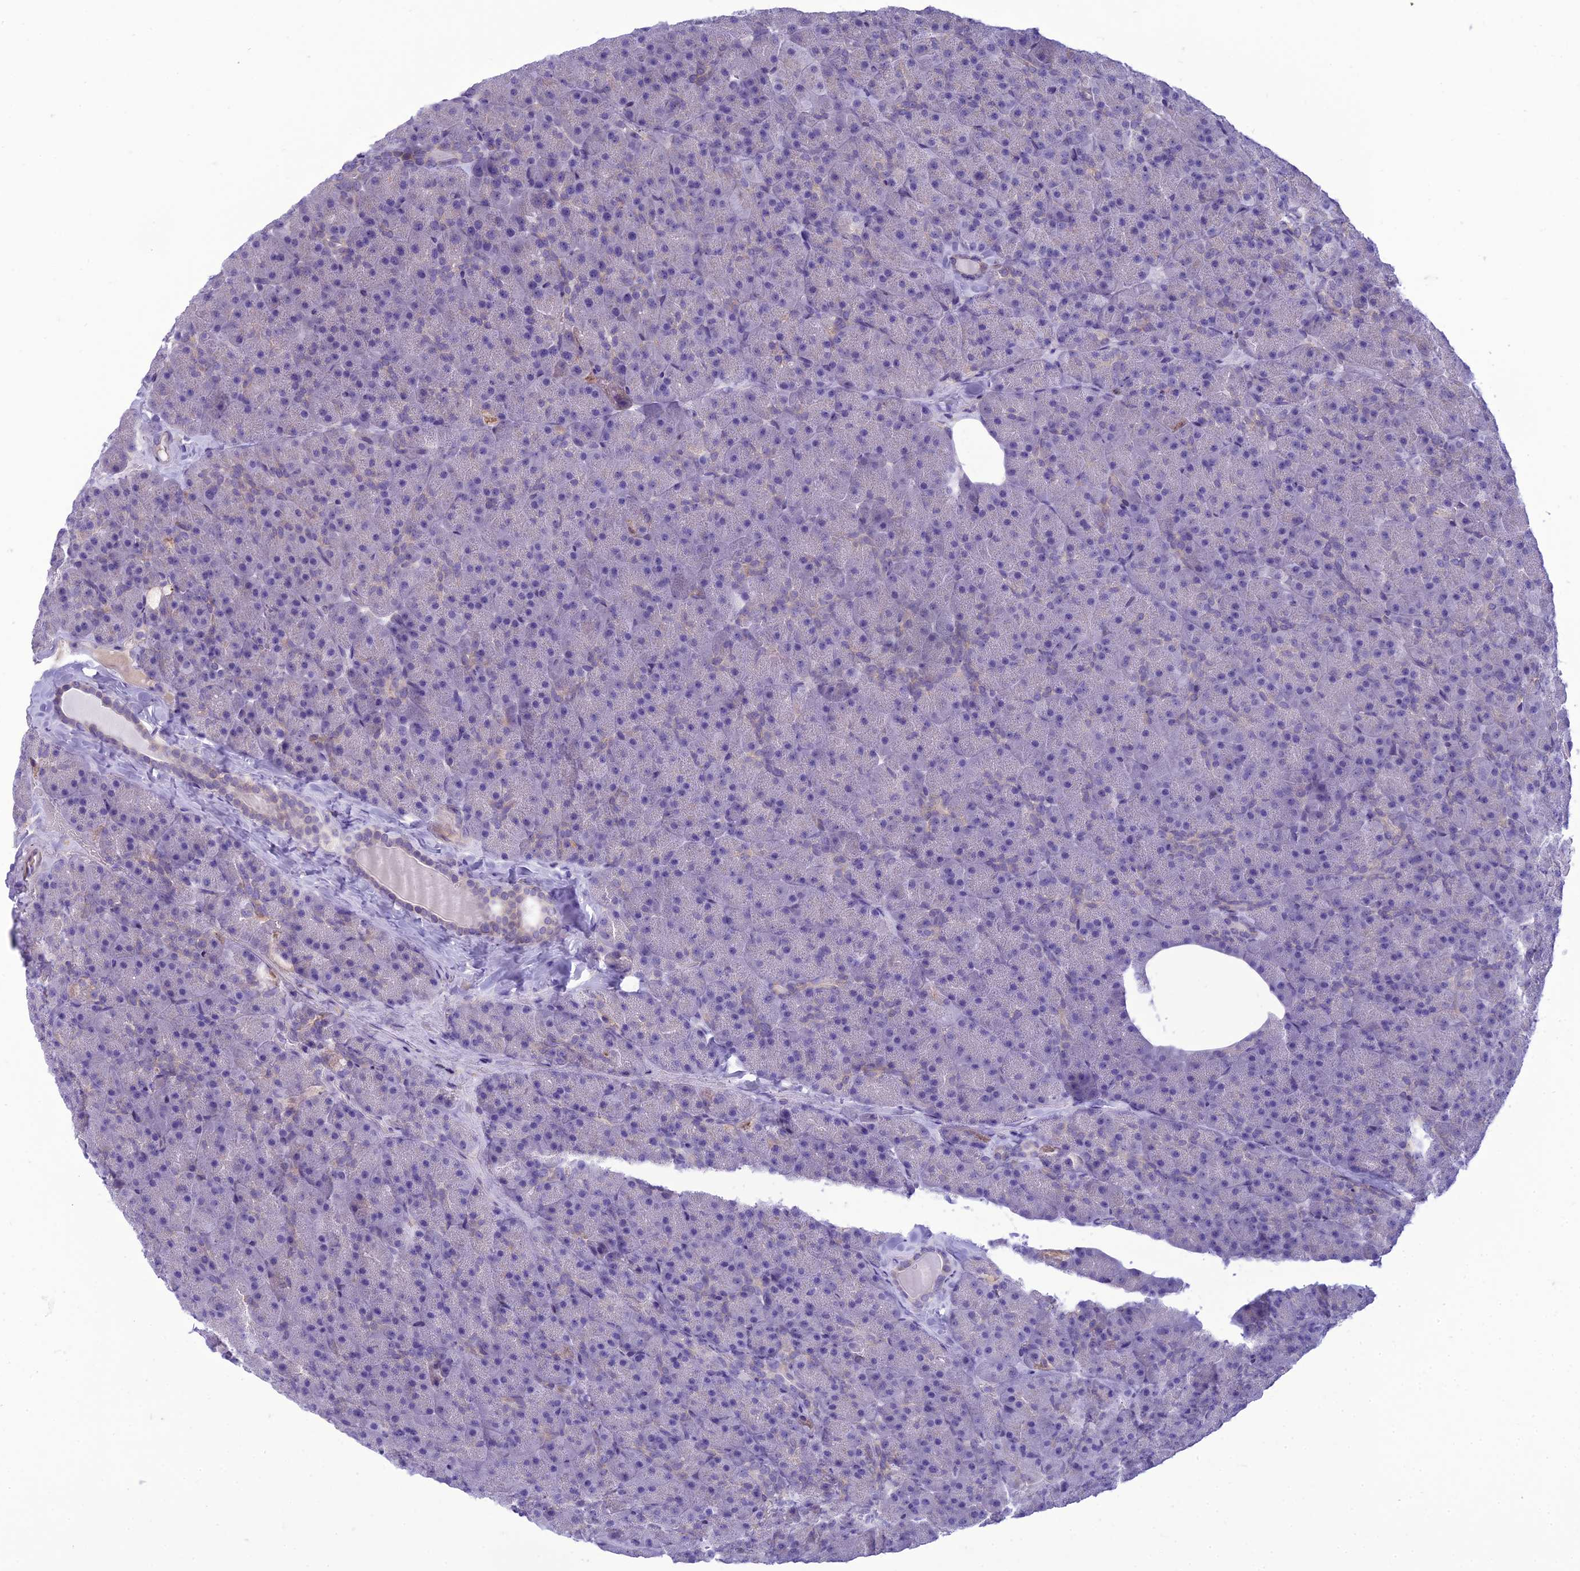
{"staining": {"intensity": "weak", "quantity": "<25%", "location": "cytoplasmic/membranous"}, "tissue": "pancreas", "cell_type": "Exocrine glandular cells", "image_type": "normal", "snomed": [{"axis": "morphology", "description": "Normal tissue, NOS"}, {"axis": "topography", "description": "Pancreas"}], "caption": "IHC photomicrograph of normal pancreas stained for a protein (brown), which exhibits no staining in exocrine glandular cells. (Stains: DAB (3,3'-diaminobenzidine) immunohistochemistry with hematoxylin counter stain, Microscopy: brightfield microscopy at high magnification).", "gene": "ANKS4B", "patient": {"sex": "male", "age": 36}}